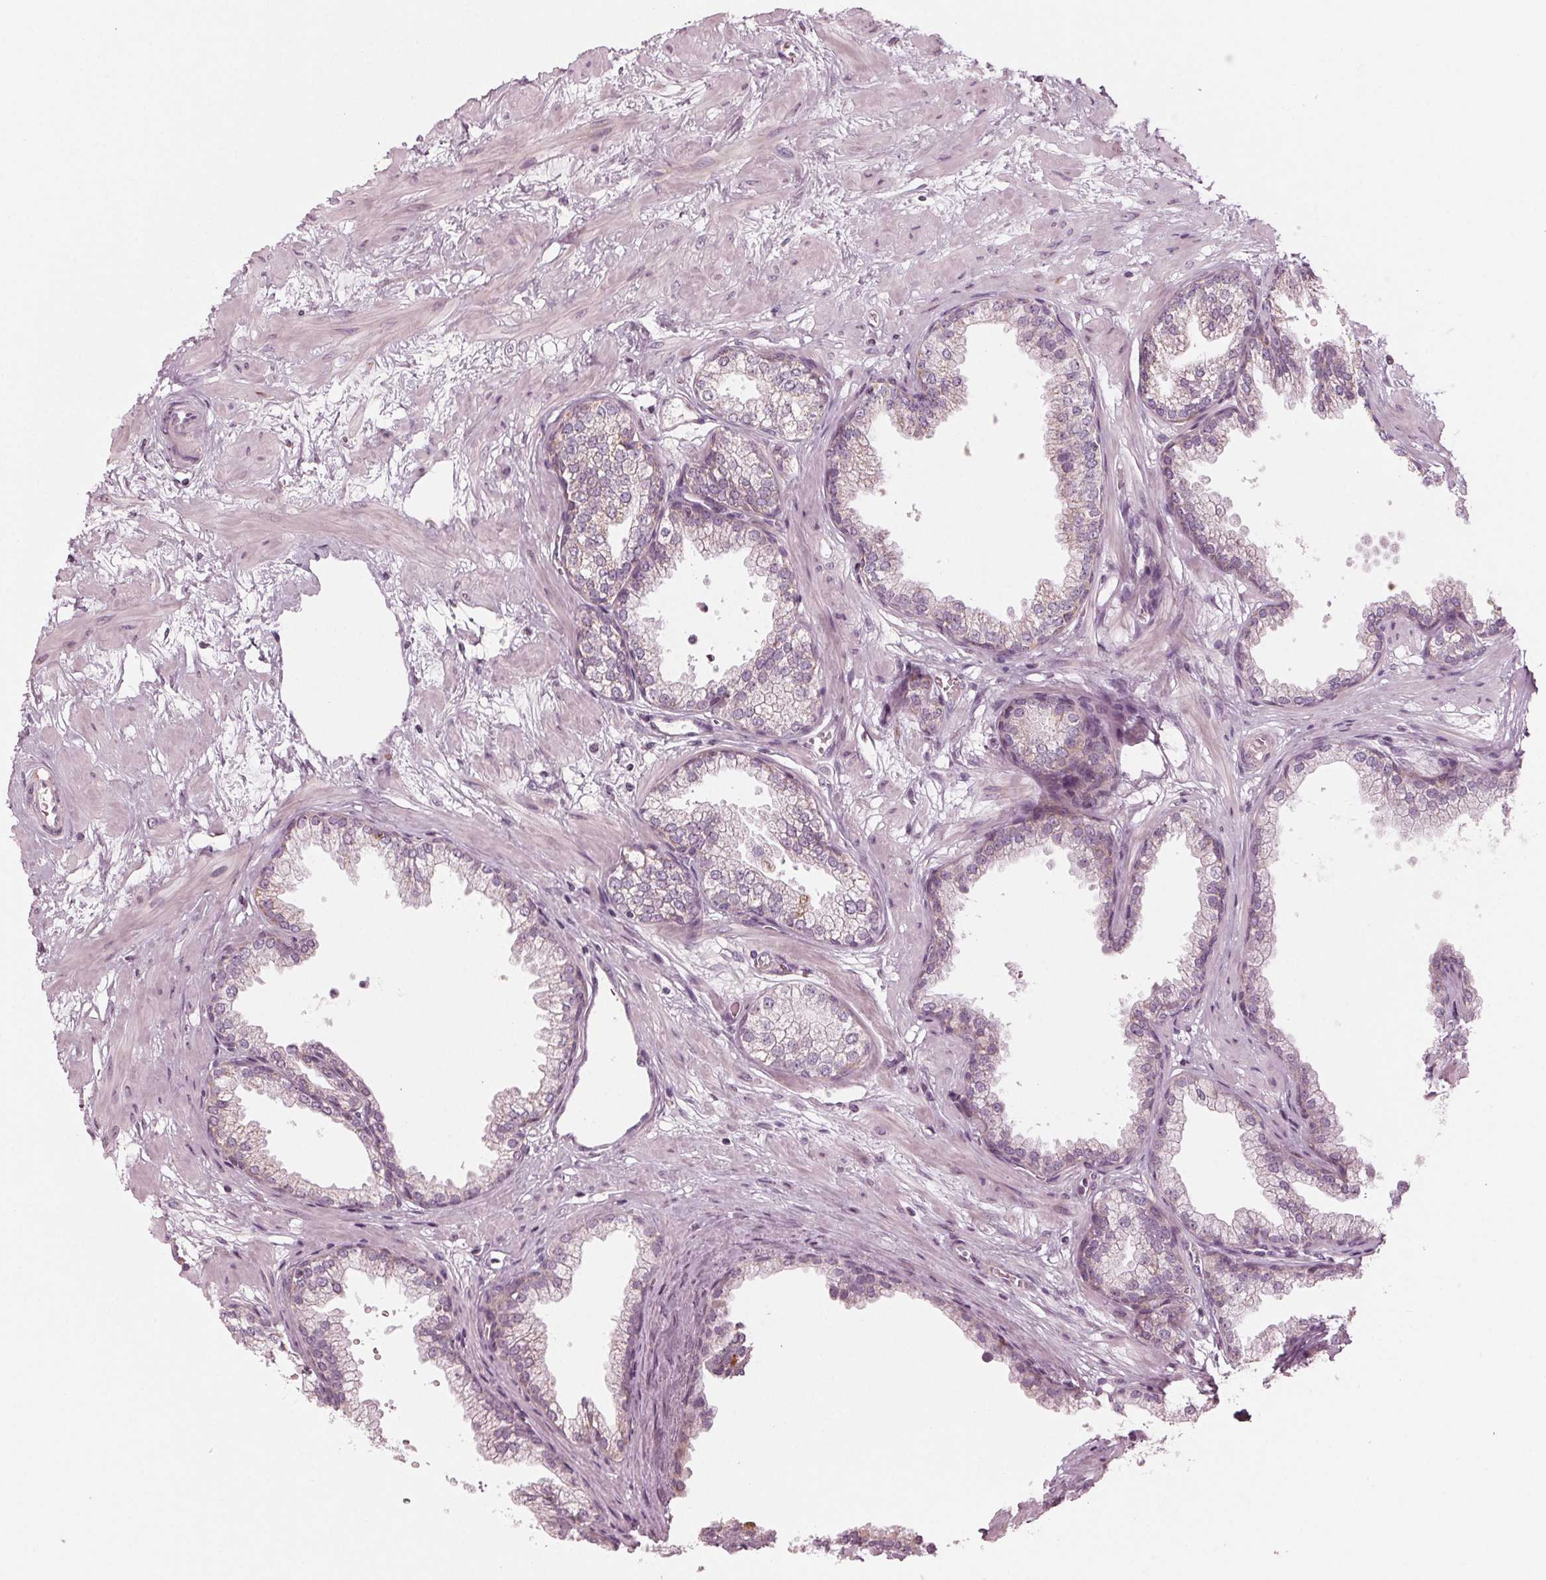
{"staining": {"intensity": "weak", "quantity": "<25%", "location": "cytoplasmic/membranous"}, "tissue": "prostate", "cell_type": "Glandular cells", "image_type": "normal", "snomed": [{"axis": "morphology", "description": "Normal tissue, NOS"}, {"axis": "topography", "description": "Prostate"}], "caption": "Immunohistochemistry image of unremarkable prostate: prostate stained with DAB reveals no significant protein expression in glandular cells.", "gene": "CLN6", "patient": {"sex": "male", "age": 37}}